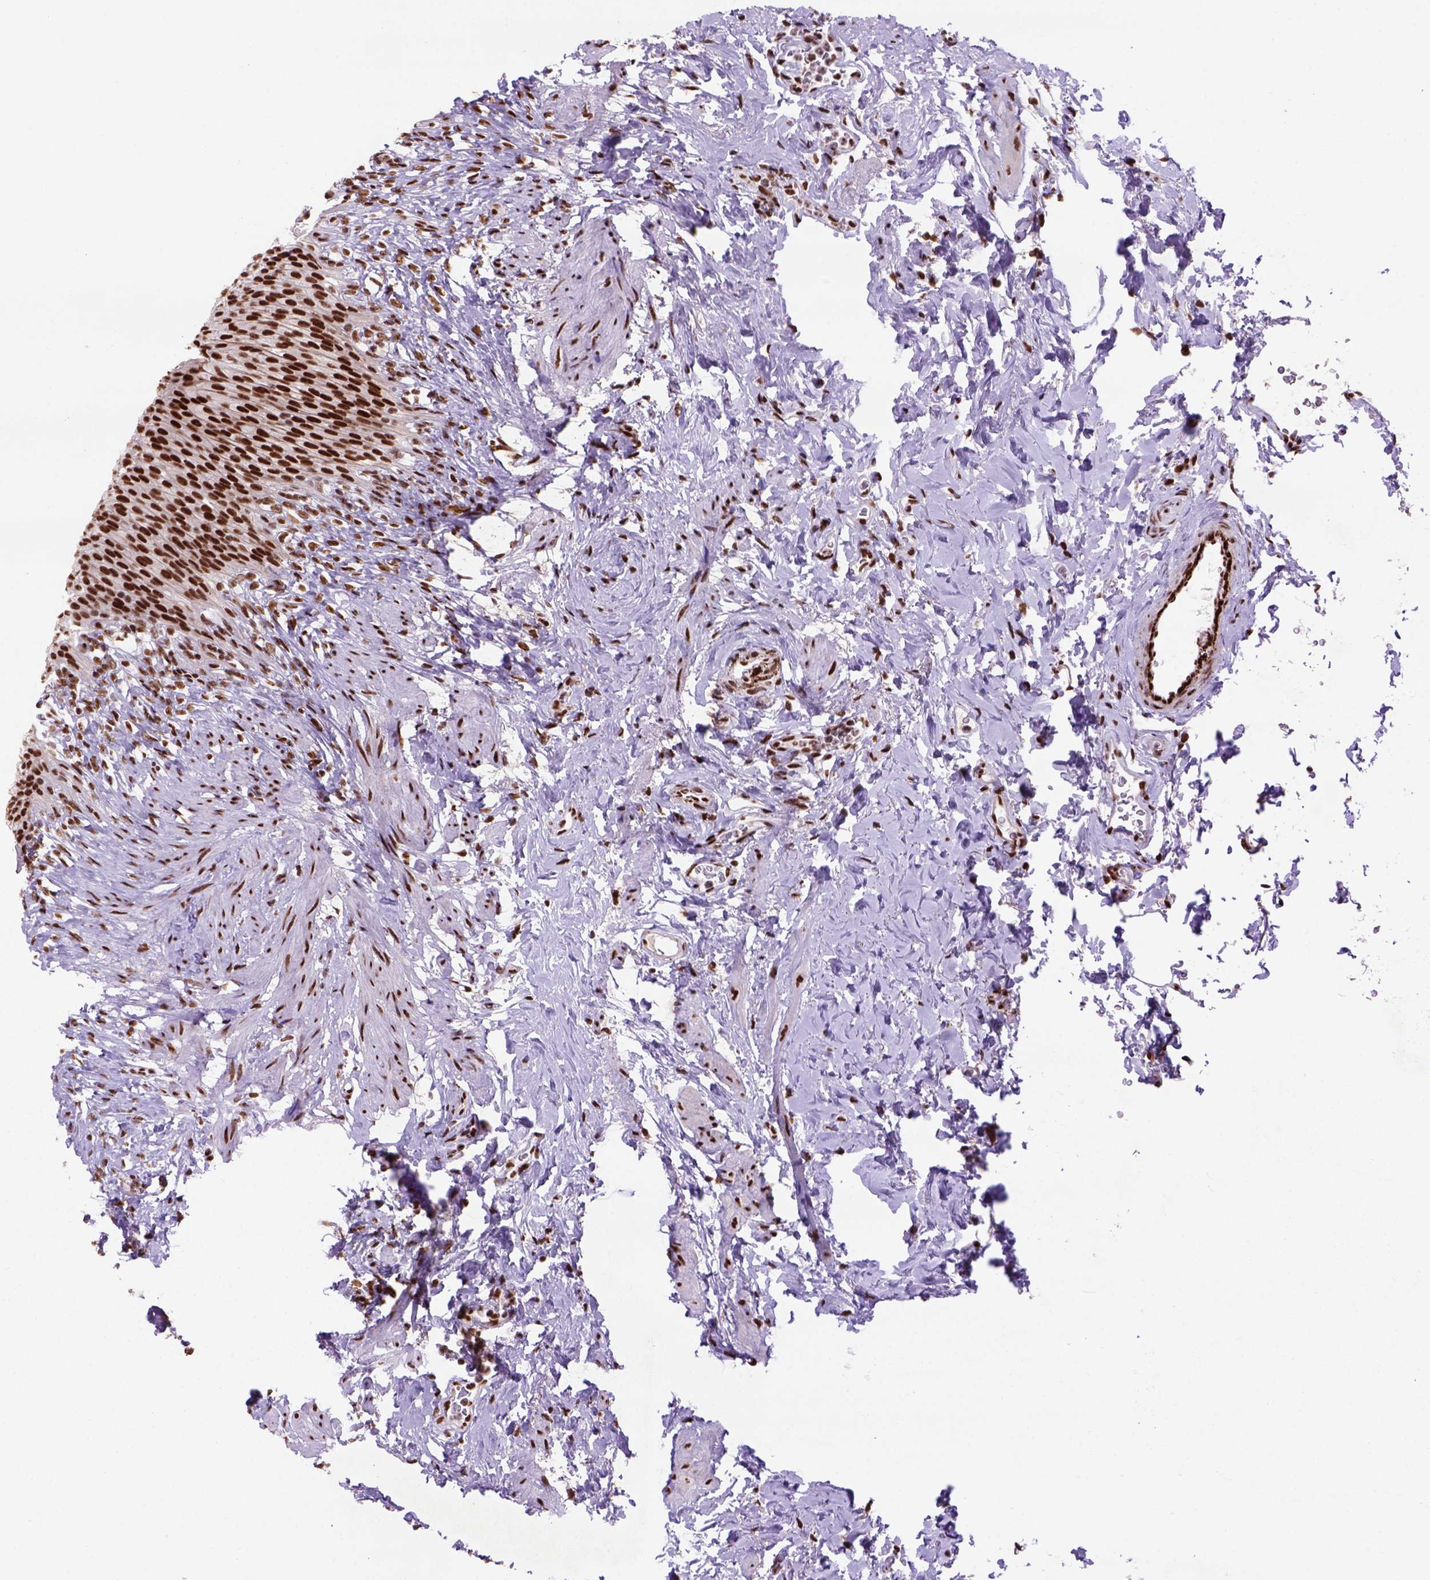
{"staining": {"intensity": "strong", "quantity": ">75%", "location": "nuclear"}, "tissue": "urinary bladder", "cell_type": "Urothelial cells", "image_type": "normal", "snomed": [{"axis": "morphology", "description": "Normal tissue, NOS"}, {"axis": "topography", "description": "Urinary bladder"}, {"axis": "topography", "description": "Prostate"}], "caption": "Benign urinary bladder was stained to show a protein in brown. There is high levels of strong nuclear expression in about >75% of urothelial cells. (DAB (3,3'-diaminobenzidine) IHC with brightfield microscopy, high magnification).", "gene": "NSMCE2", "patient": {"sex": "male", "age": 76}}